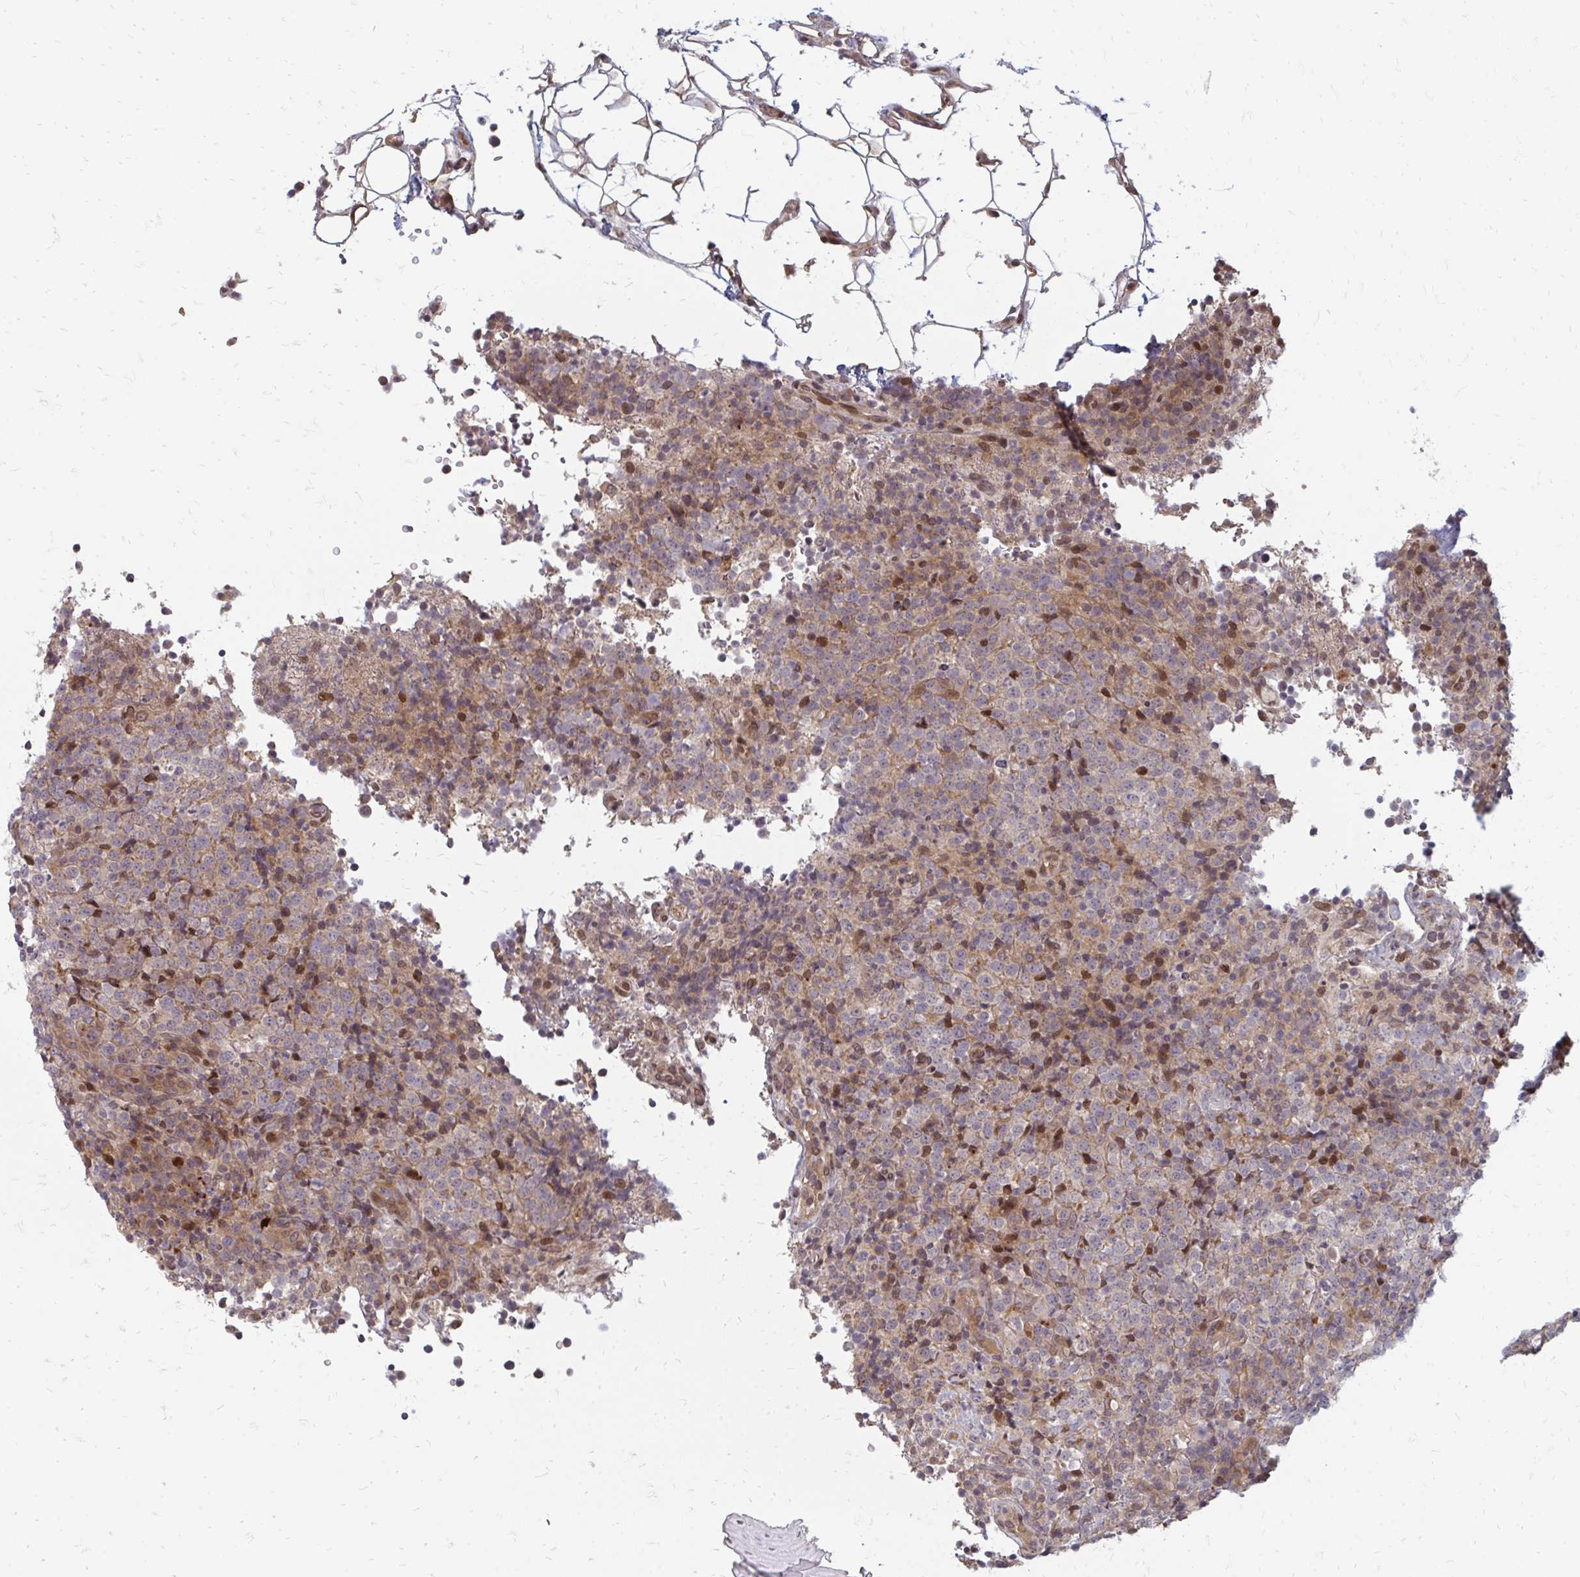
{"staining": {"intensity": "negative", "quantity": "none", "location": "none"}, "tissue": "lymphoma", "cell_type": "Tumor cells", "image_type": "cancer", "snomed": [{"axis": "morphology", "description": "Malignant lymphoma, non-Hodgkin's type, High grade"}, {"axis": "topography", "description": "Lymph node"}], "caption": "This image is of lymphoma stained with immunohistochemistry to label a protein in brown with the nuclei are counter-stained blue. There is no expression in tumor cells.", "gene": "ZNF285", "patient": {"sex": "male", "age": 54}}